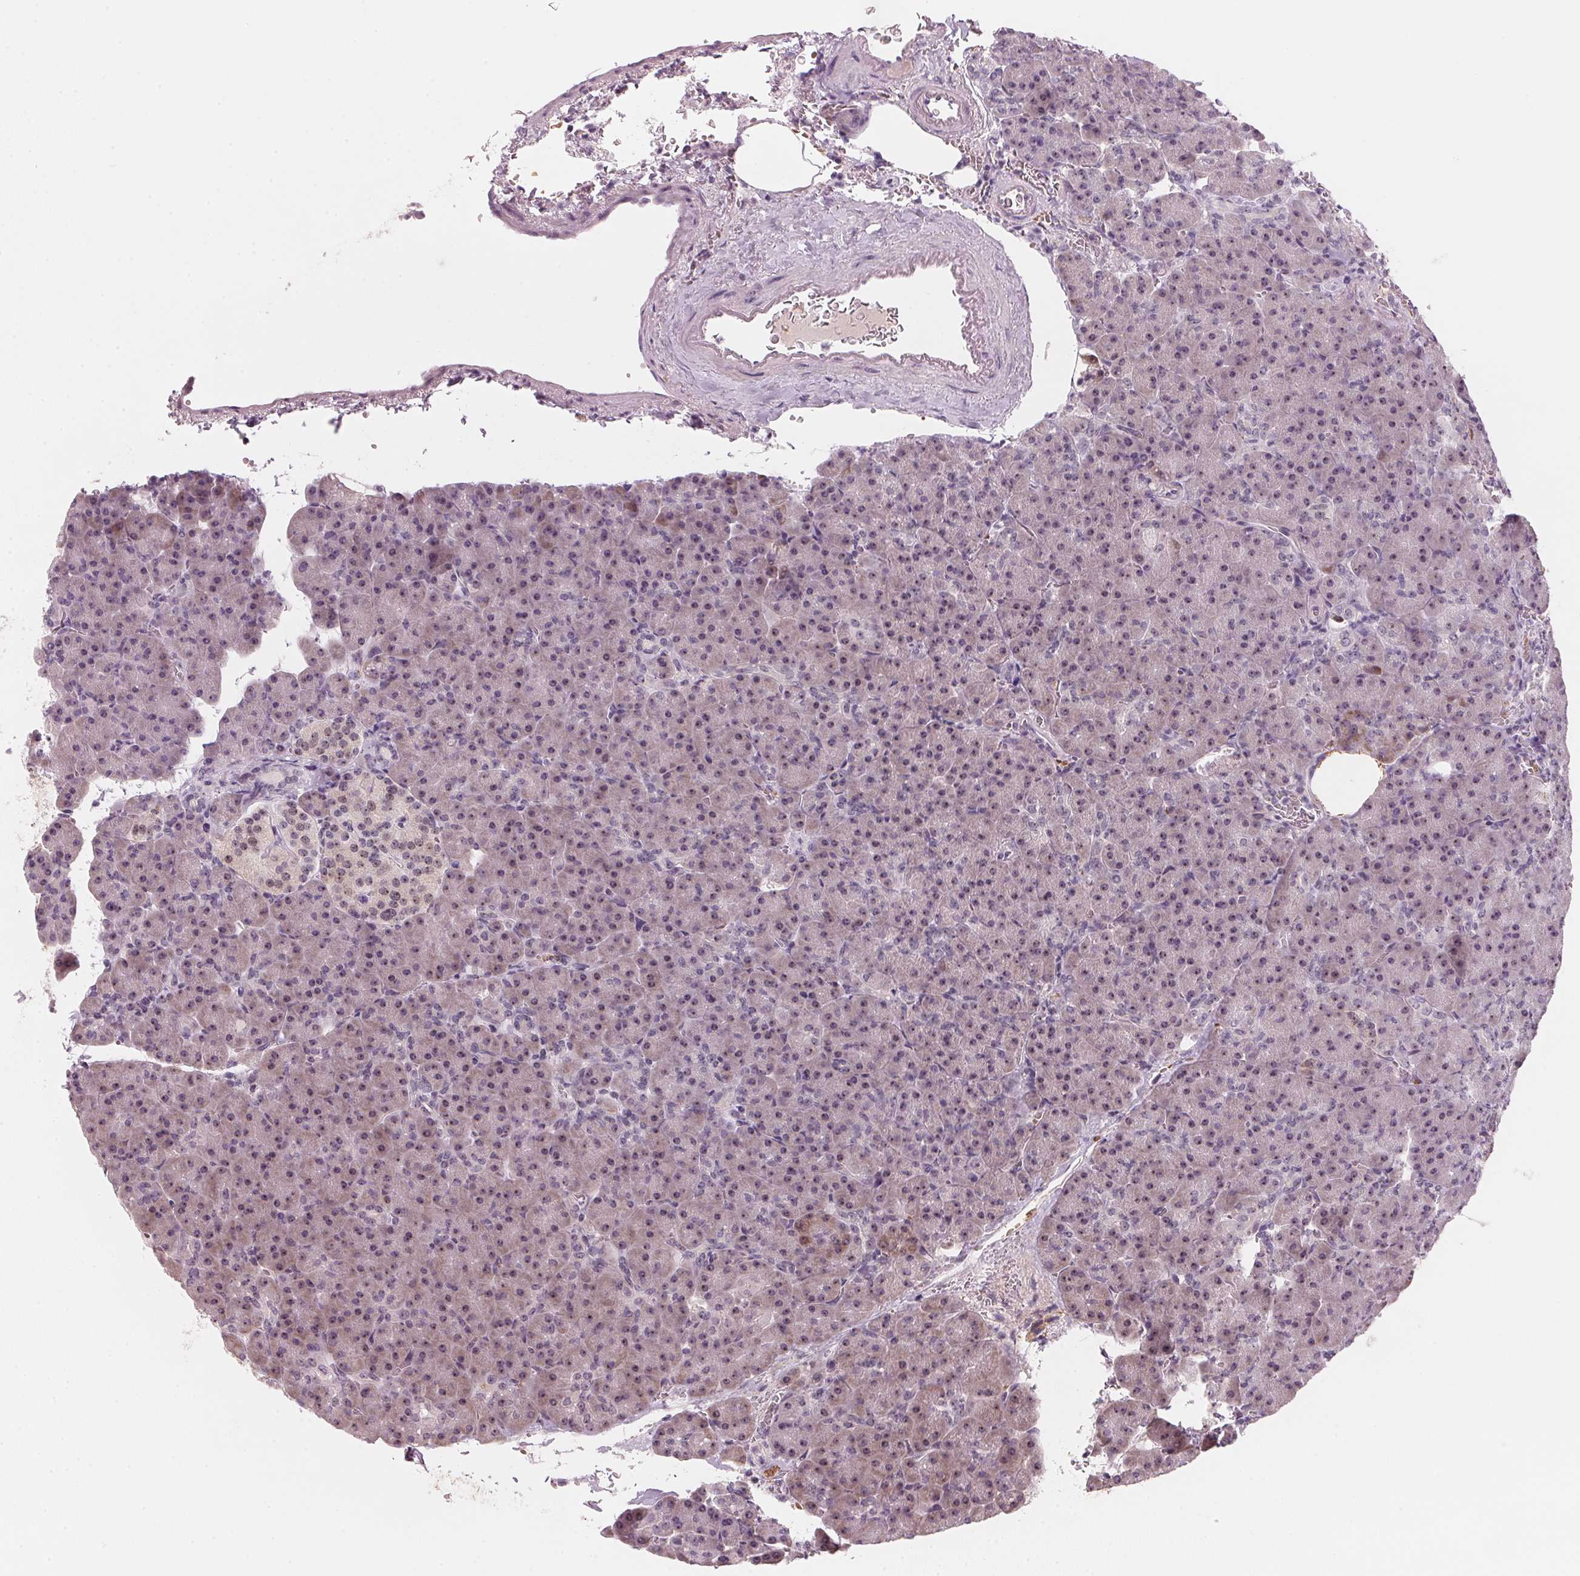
{"staining": {"intensity": "weak", "quantity": ">75%", "location": "cytoplasmic/membranous,nuclear"}, "tissue": "pancreas", "cell_type": "Exocrine glandular cells", "image_type": "normal", "snomed": [{"axis": "morphology", "description": "Normal tissue, NOS"}, {"axis": "topography", "description": "Pancreas"}], "caption": "DAB immunohistochemical staining of unremarkable human pancreas demonstrates weak cytoplasmic/membranous,nuclear protein expression in about >75% of exocrine glandular cells. The staining was performed using DAB (3,3'-diaminobenzidine) to visualize the protein expression in brown, while the nuclei were stained in blue with hematoxylin (Magnification: 20x).", "gene": "DNTTIP2", "patient": {"sex": "female", "age": 74}}